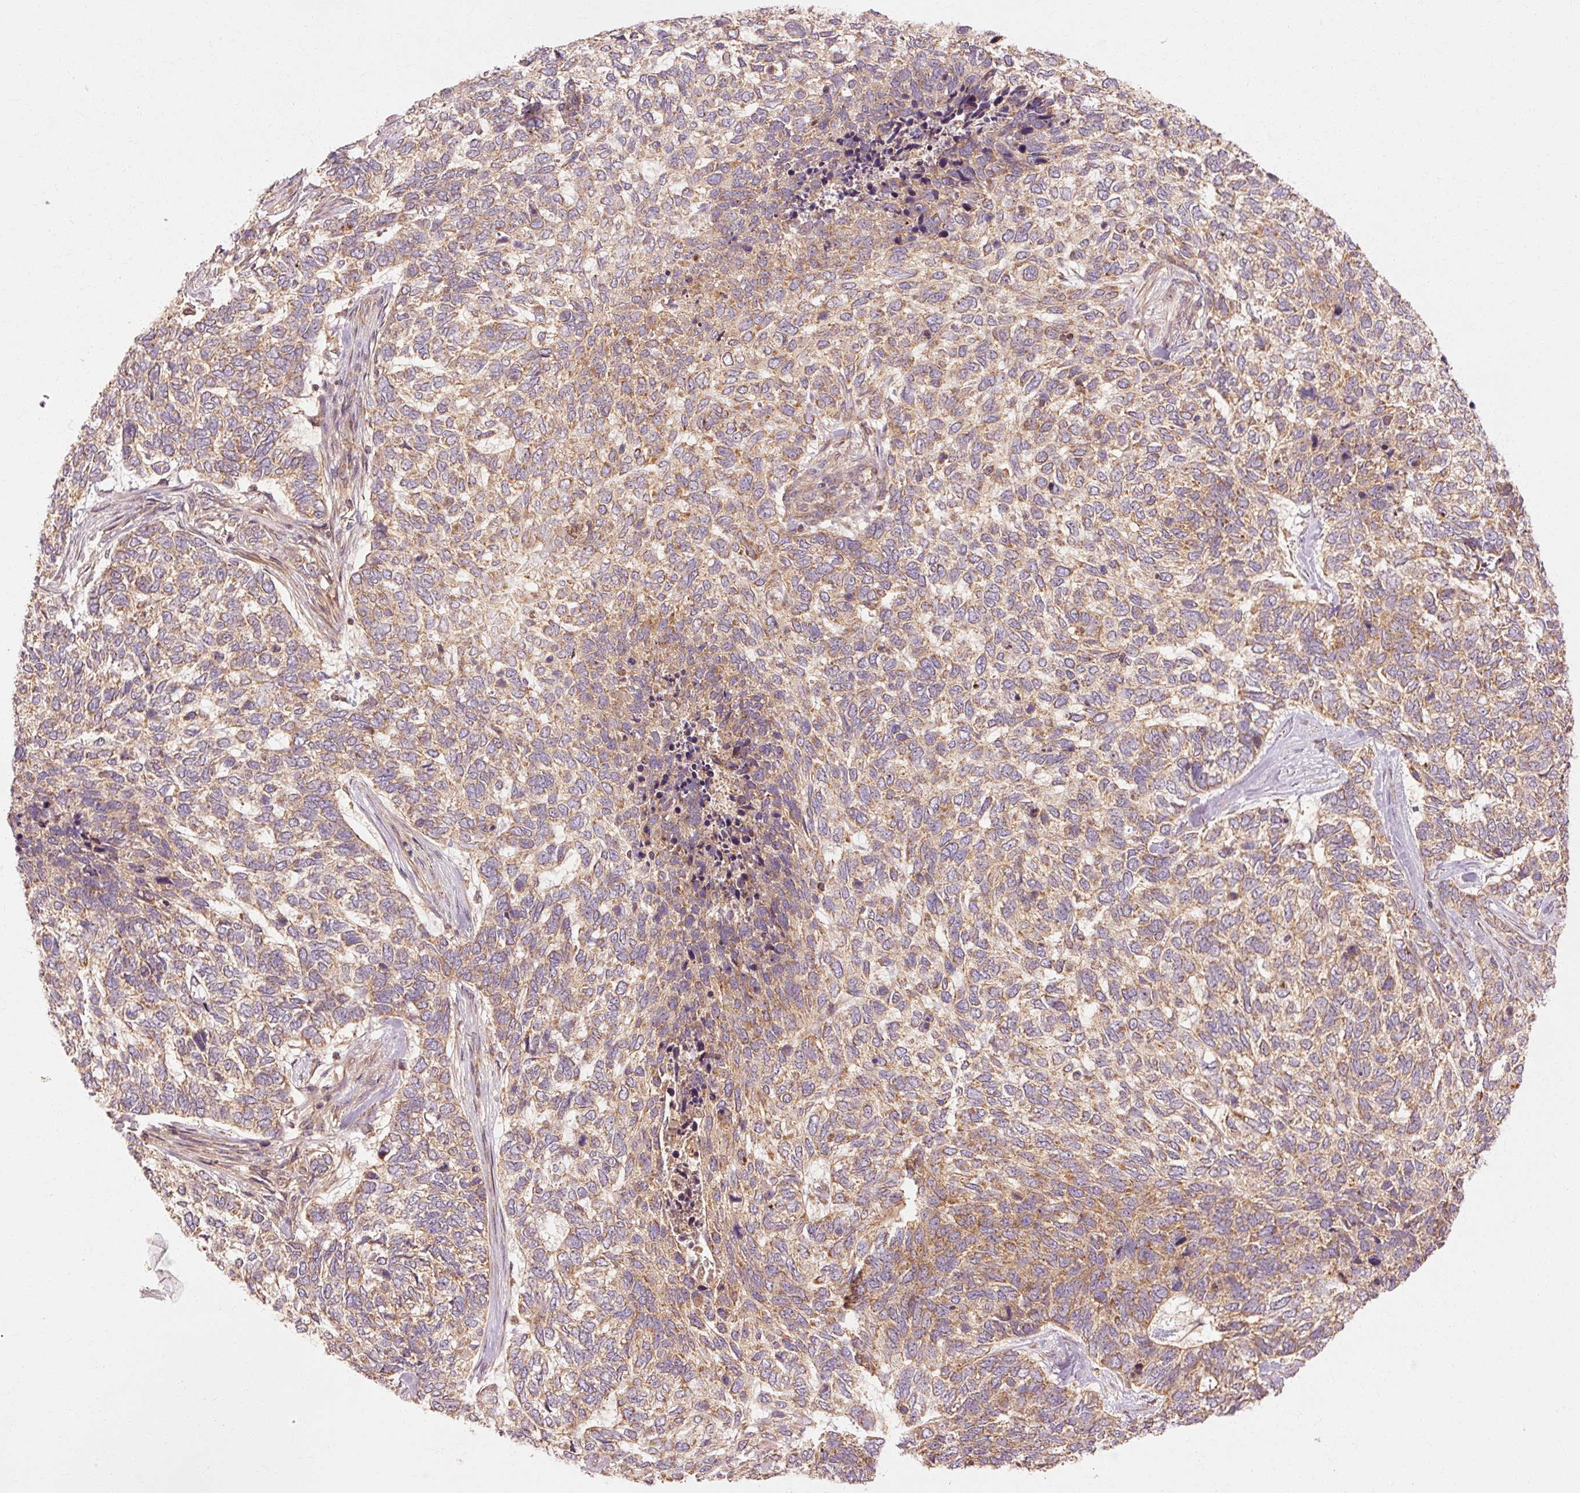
{"staining": {"intensity": "weak", "quantity": ">75%", "location": "cytoplasmic/membranous"}, "tissue": "skin cancer", "cell_type": "Tumor cells", "image_type": "cancer", "snomed": [{"axis": "morphology", "description": "Basal cell carcinoma"}, {"axis": "topography", "description": "Skin"}], "caption": "Weak cytoplasmic/membranous protein positivity is identified in about >75% of tumor cells in skin cancer (basal cell carcinoma). Using DAB (3,3'-diaminobenzidine) (brown) and hematoxylin (blue) stains, captured at high magnification using brightfield microscopy.", "gene": "CTNNA1", "patient": {"sex": "female", "age": 65}}